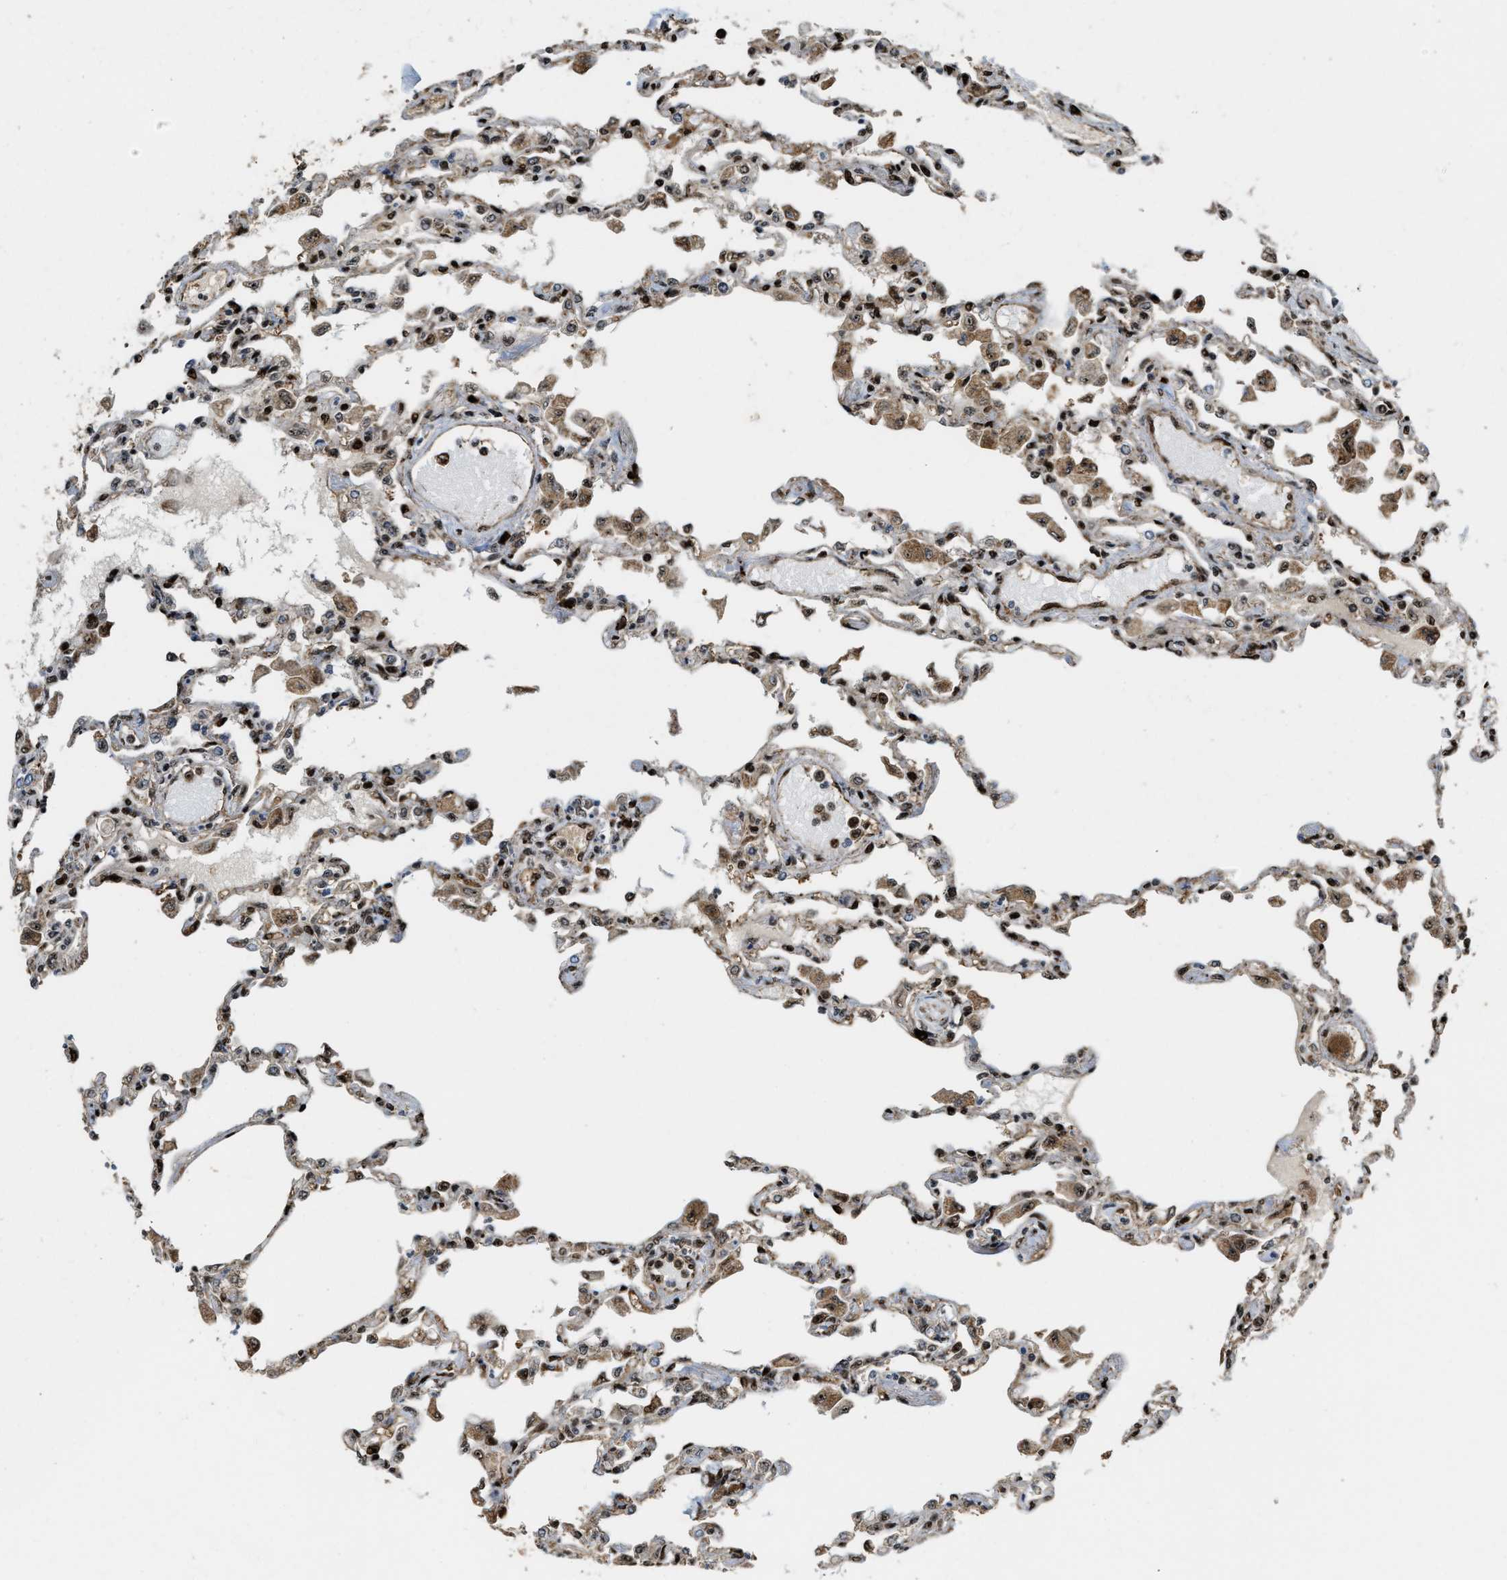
{"staining": {"intensity": "strong", "quantity": ">75%", "location": "nuclear"}, "tissue": "lung", "cell_type": "Alveolar cells", "image_type": "normal", "snomed": [{"axis": "morphology", "description": "Normal tissue, NOS"}, {"axis": "topography", "description": "Bronchus"}, {"axis": "topography", "description": "Lung"}], "caption": "A histopathology image of human lung stained for a protein demonstrates strong nuclear brown staining in alveolar cells. The staining was performed using DAB (3,3'-diaminobenzidine) to visualize the protein expression in brown, while the nuclei were stained in blue with hematoxylin (Magnification: 20x).", "gene": "ZNF687", "patient": {"sex": "female", "age": 49}}